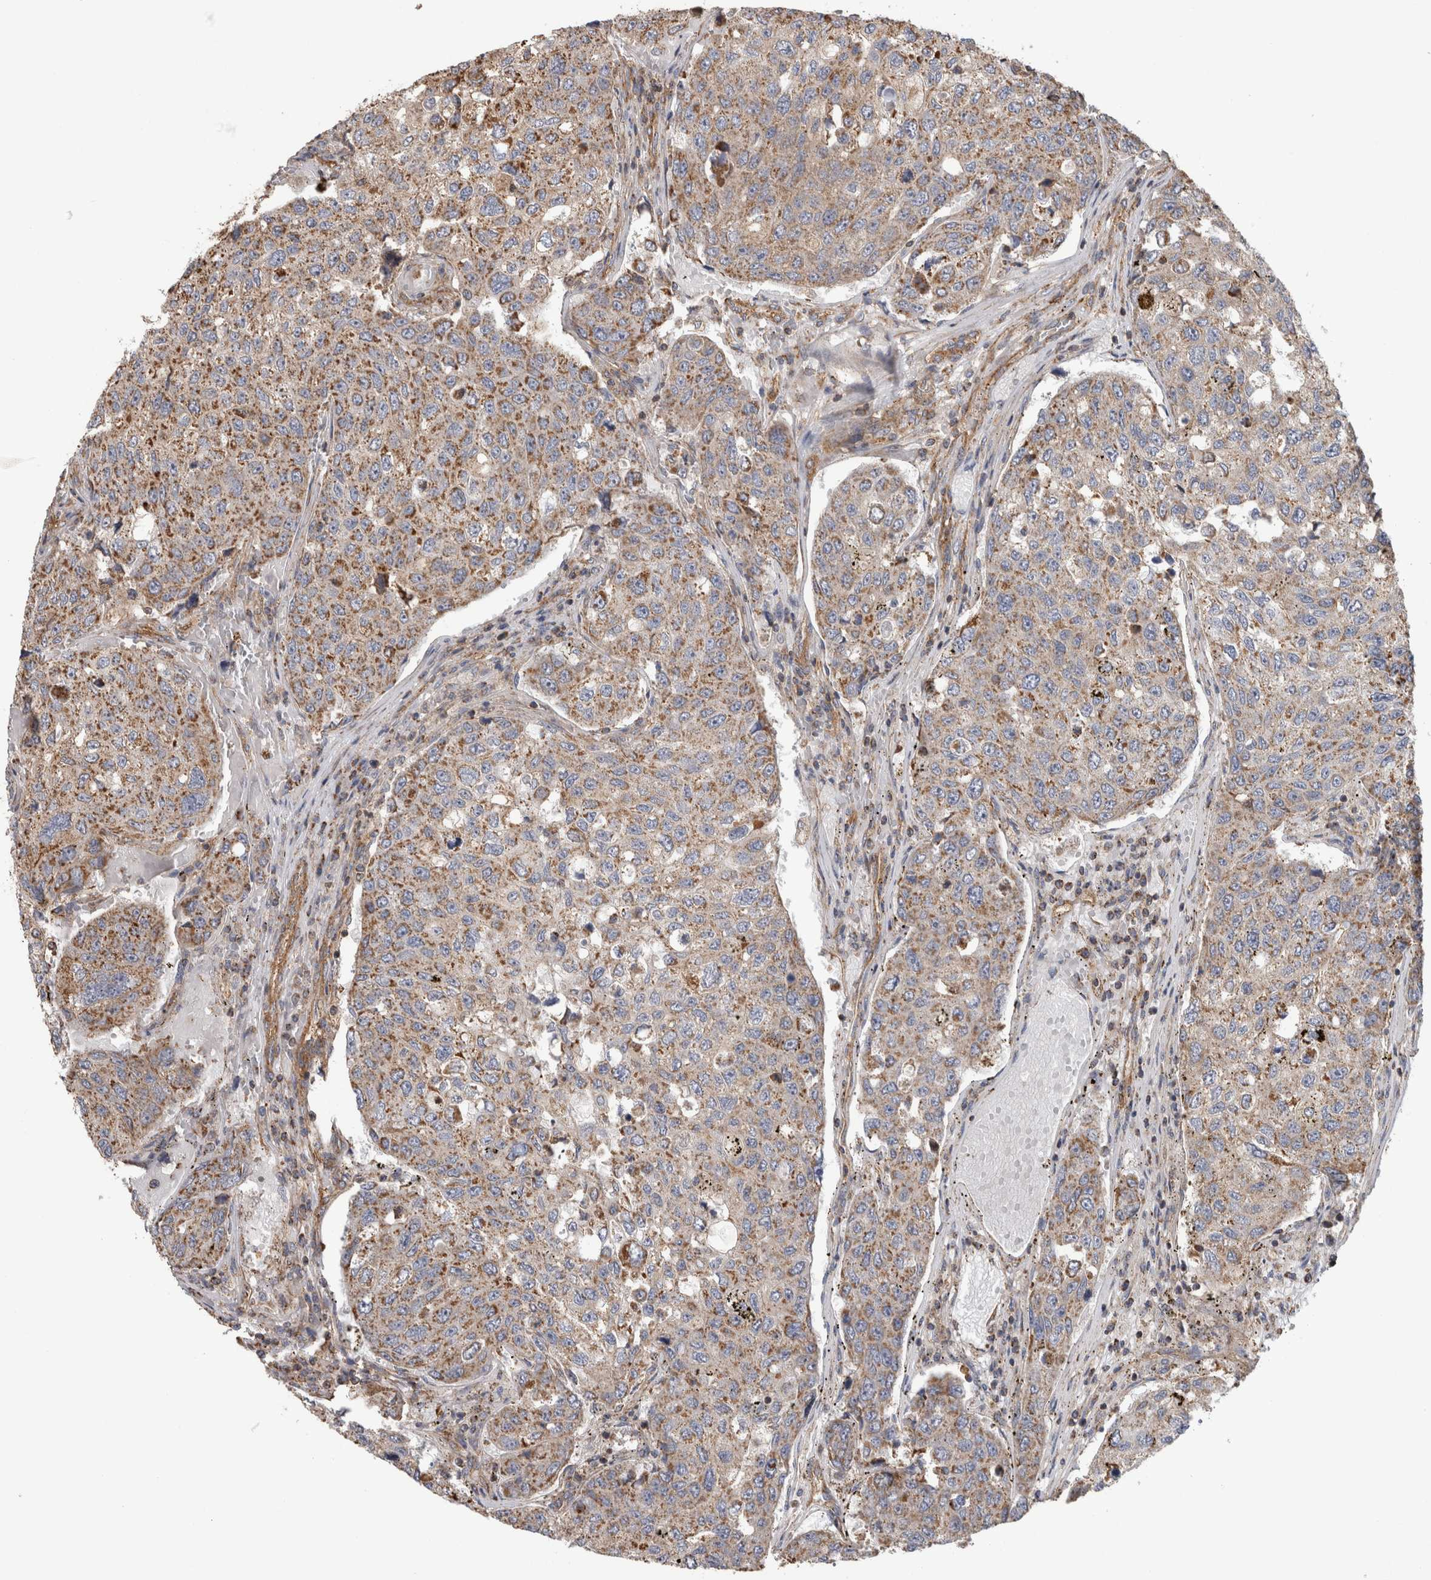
{"staining": {"intensity": "moderate", "quantity": ">75%", "location": "cytoplasmic/membranous"}, "tissue": "urothelial cancer", "cell_type": "Tumor cells", "image_type": "cancer", "snomed": [{"axis": "morphology", "description": "Urothelial carcinoma, High grade"}, {"axis": "topography", "description": "Lymph node"}, {"axis": "topography", "description": "Urinary bladder"}], "caption": "Protein staining by immunohistochemistry (IHC) shows moderate cytoplasmic/membranous expression in approximately >75% of tumor cells in urothelial cancer. Using DAB (3,3'-diaminobenzidine) (brown) and hematoxylin (blue) stains, captured at high magnification using brightfield microscopy.", "gene": "SFXN2", "patient": {"sex": "male", "age": 51}}